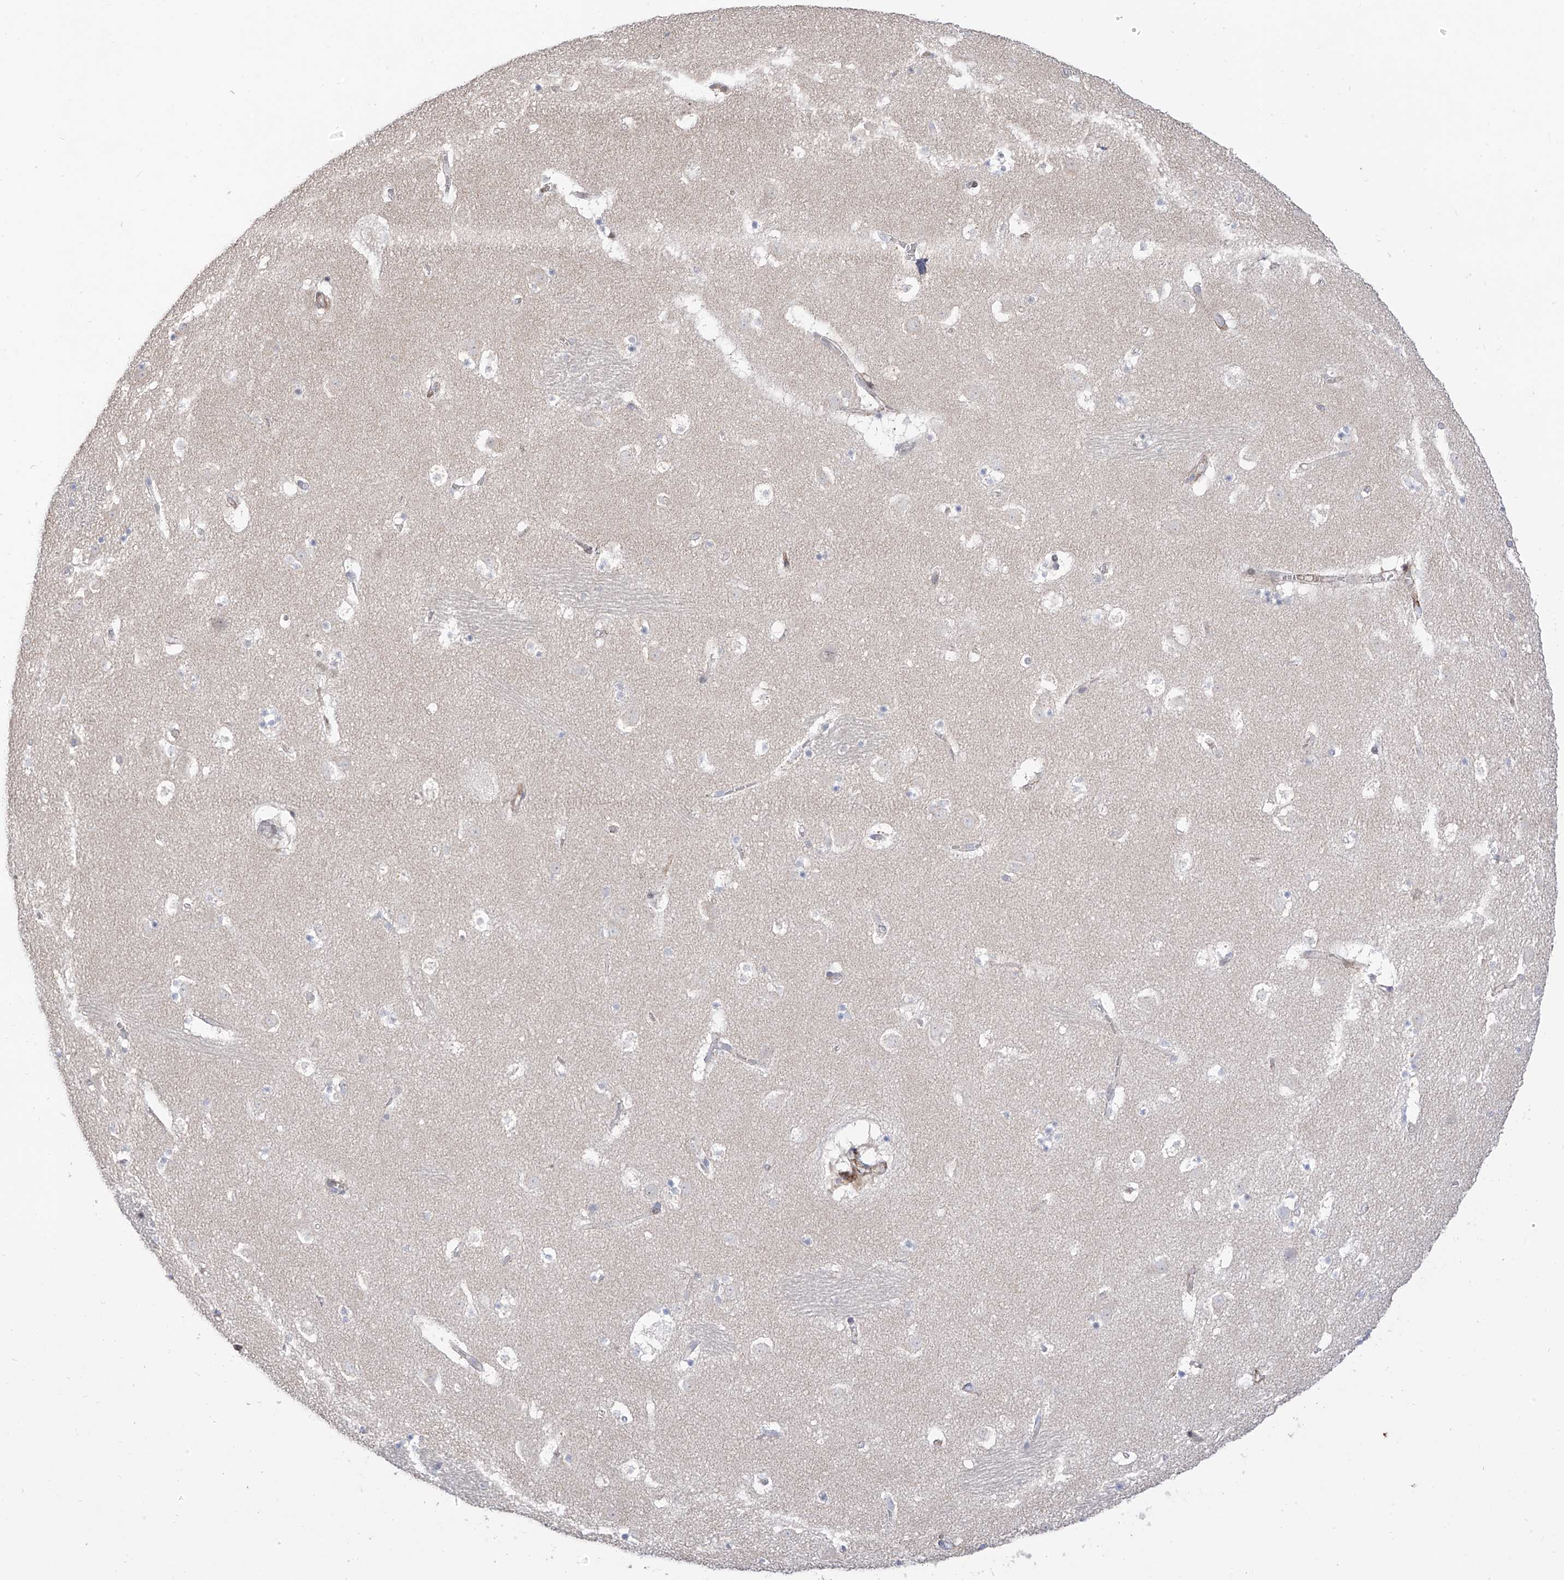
{"staining": {"intensity": "negative", "quantity": "none", "location": "none"}, "tissue": "caudate", "cell_type": "Glial cells", "image_type": "normal", "snomed": [{"axis": "morphology", "description": "Normal tissue, NOS"}, {"axis": "topography", "description": "Lateral ventricle wall"}], "caption": "This is an immunohistochemistry (IHC) photomicrograph of normal caudate. There is no positivity in glial cells.", "gene": "ZNF180", "patient": {"sex": "male", "age": 45}}